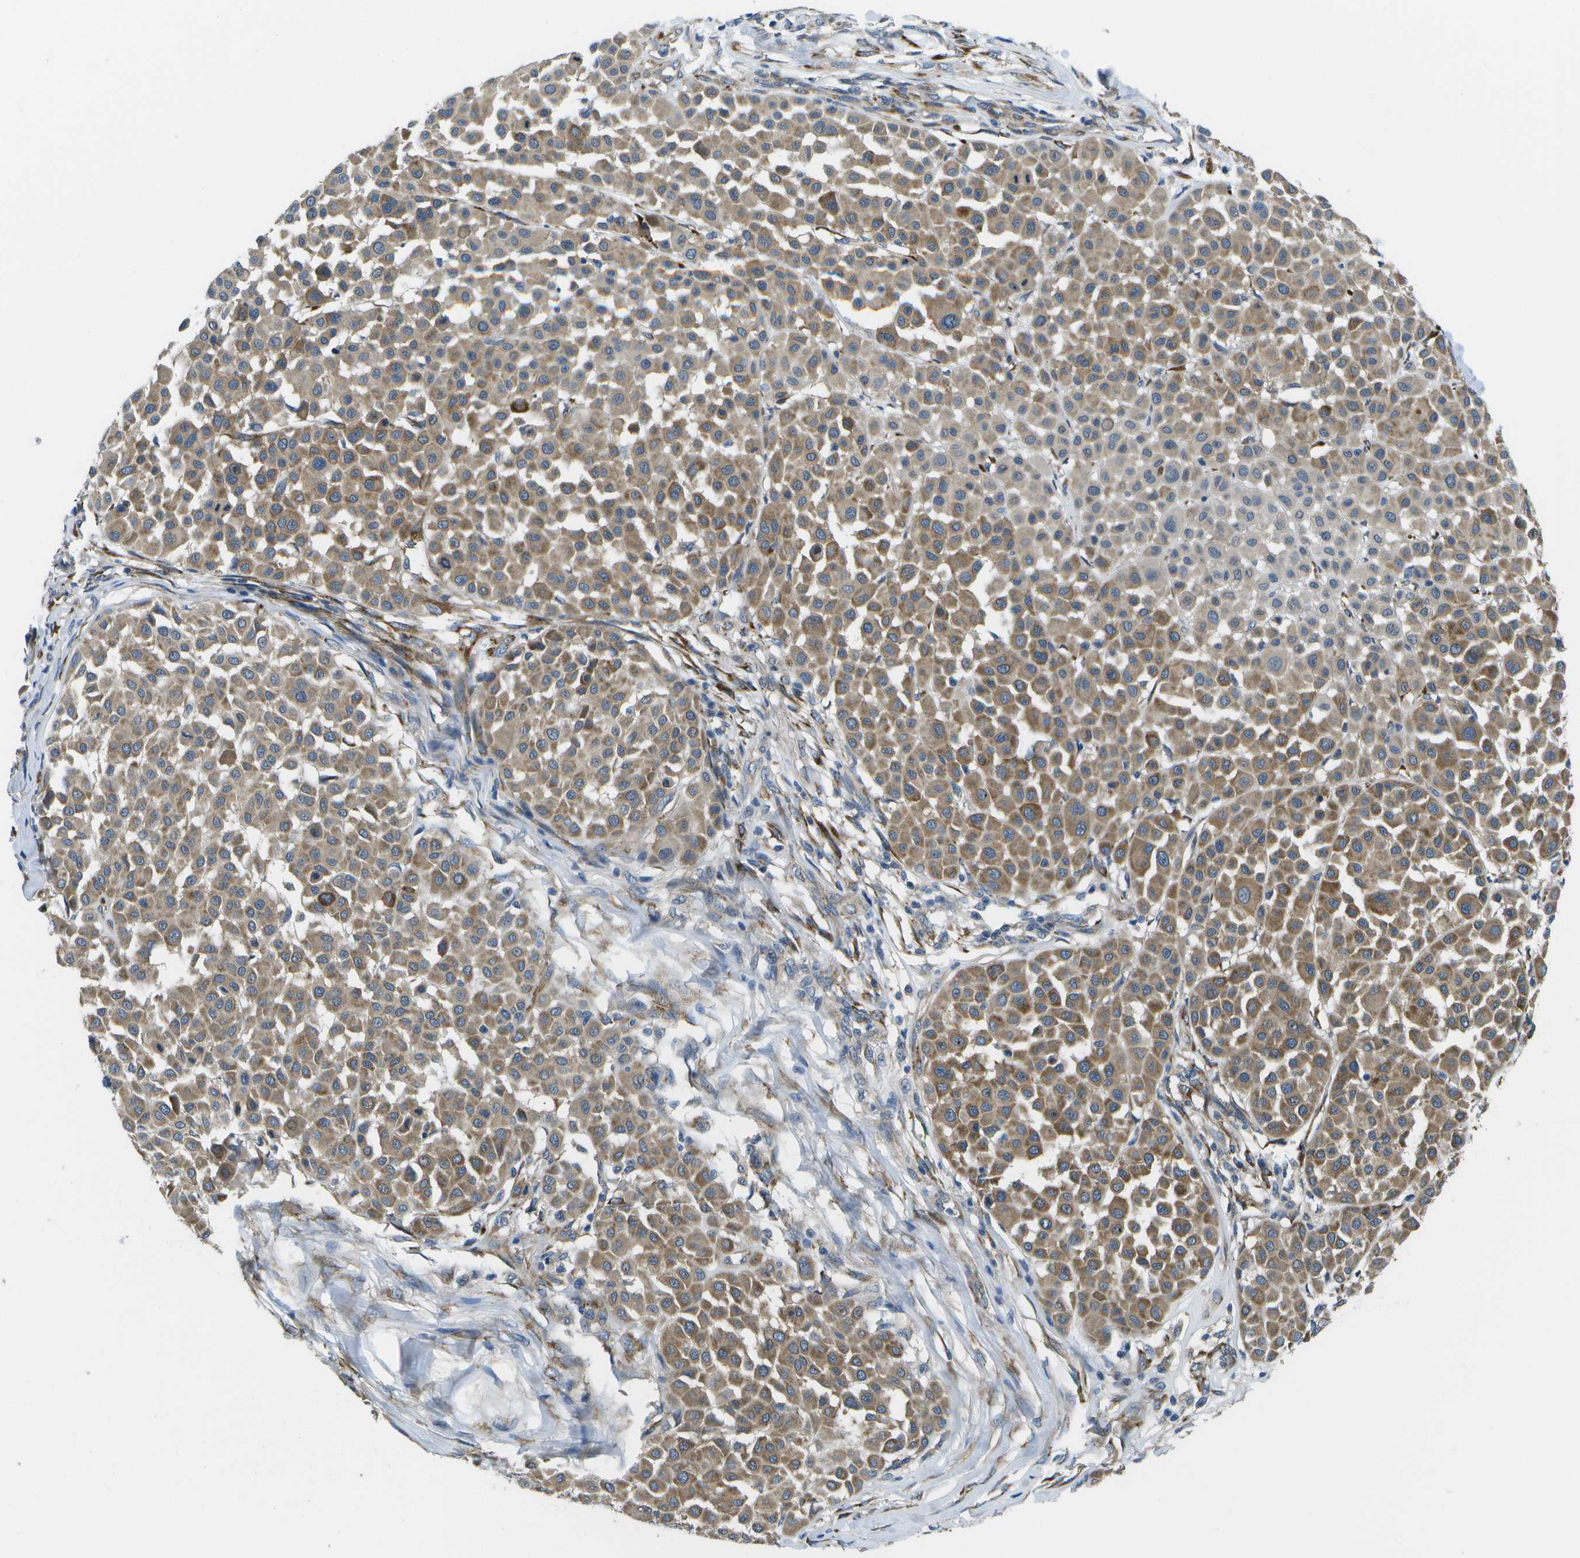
{"staining": {"intensity": "weak", "quantity": ">75%", "location": "cytoplasmic/membranous"}, "tissue": "melanoma", "cell_type": "Tumor cells", "image_type": "cancer", "snomed": [{"axis": "morphology", "description": "Malignant melanoma, Metastatic site"}, {"axis": "topography", "description": "Soft tissue"}], "caption": "Melanoma tissue displays weak cytoplasmic/membranous expression in approximately >75% of tumor cells", "gene": "P3H1", "patient": {"sex": "male", "age": 41}}